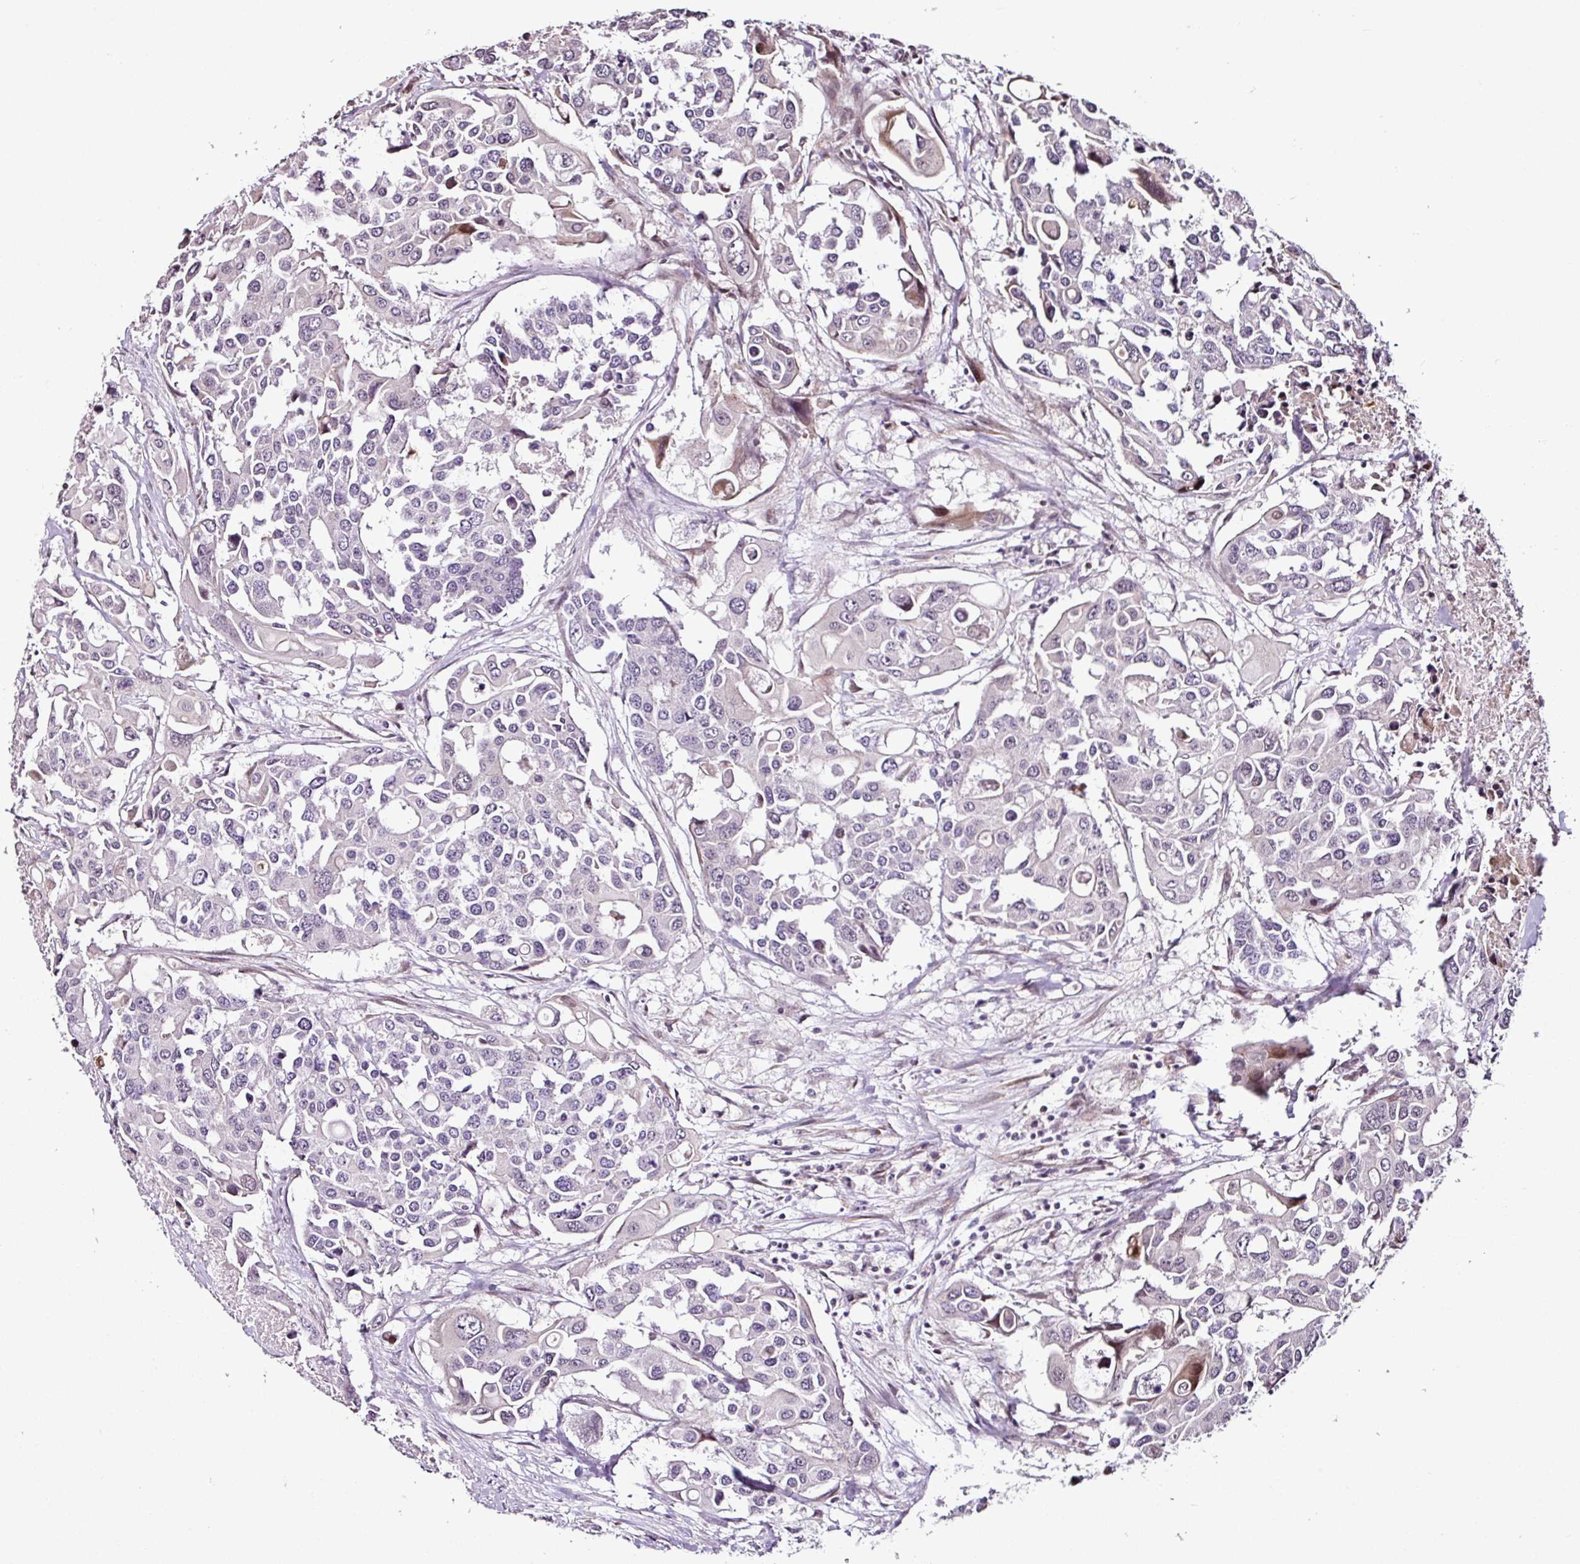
{"staining": {"intensity": "weak", "quantity": "<25%", "location": "nuclear"}, "tissue": "colorectal cancer", "cell_type": "Tumor cells", "image_type": "cancer", "snomed": [{"axis": "morphology", "description": "Adenocarcinoma, NOS"}, {"axis": "topography", "description": "Colon"}], "caption": "IHC photomicrograph of human colorectal cancer (adenocarcinoma) stained for a protein (brown), which reveals no staining in tumor cells. (Stains: DAB (3,3'-diaminobenzidine) IHC with hematoxylin counter stain, Microscopy: brightfield microscopy at high magnification).", "gene": "COPRS", "patient": {"sex": "male", "age": 77}}